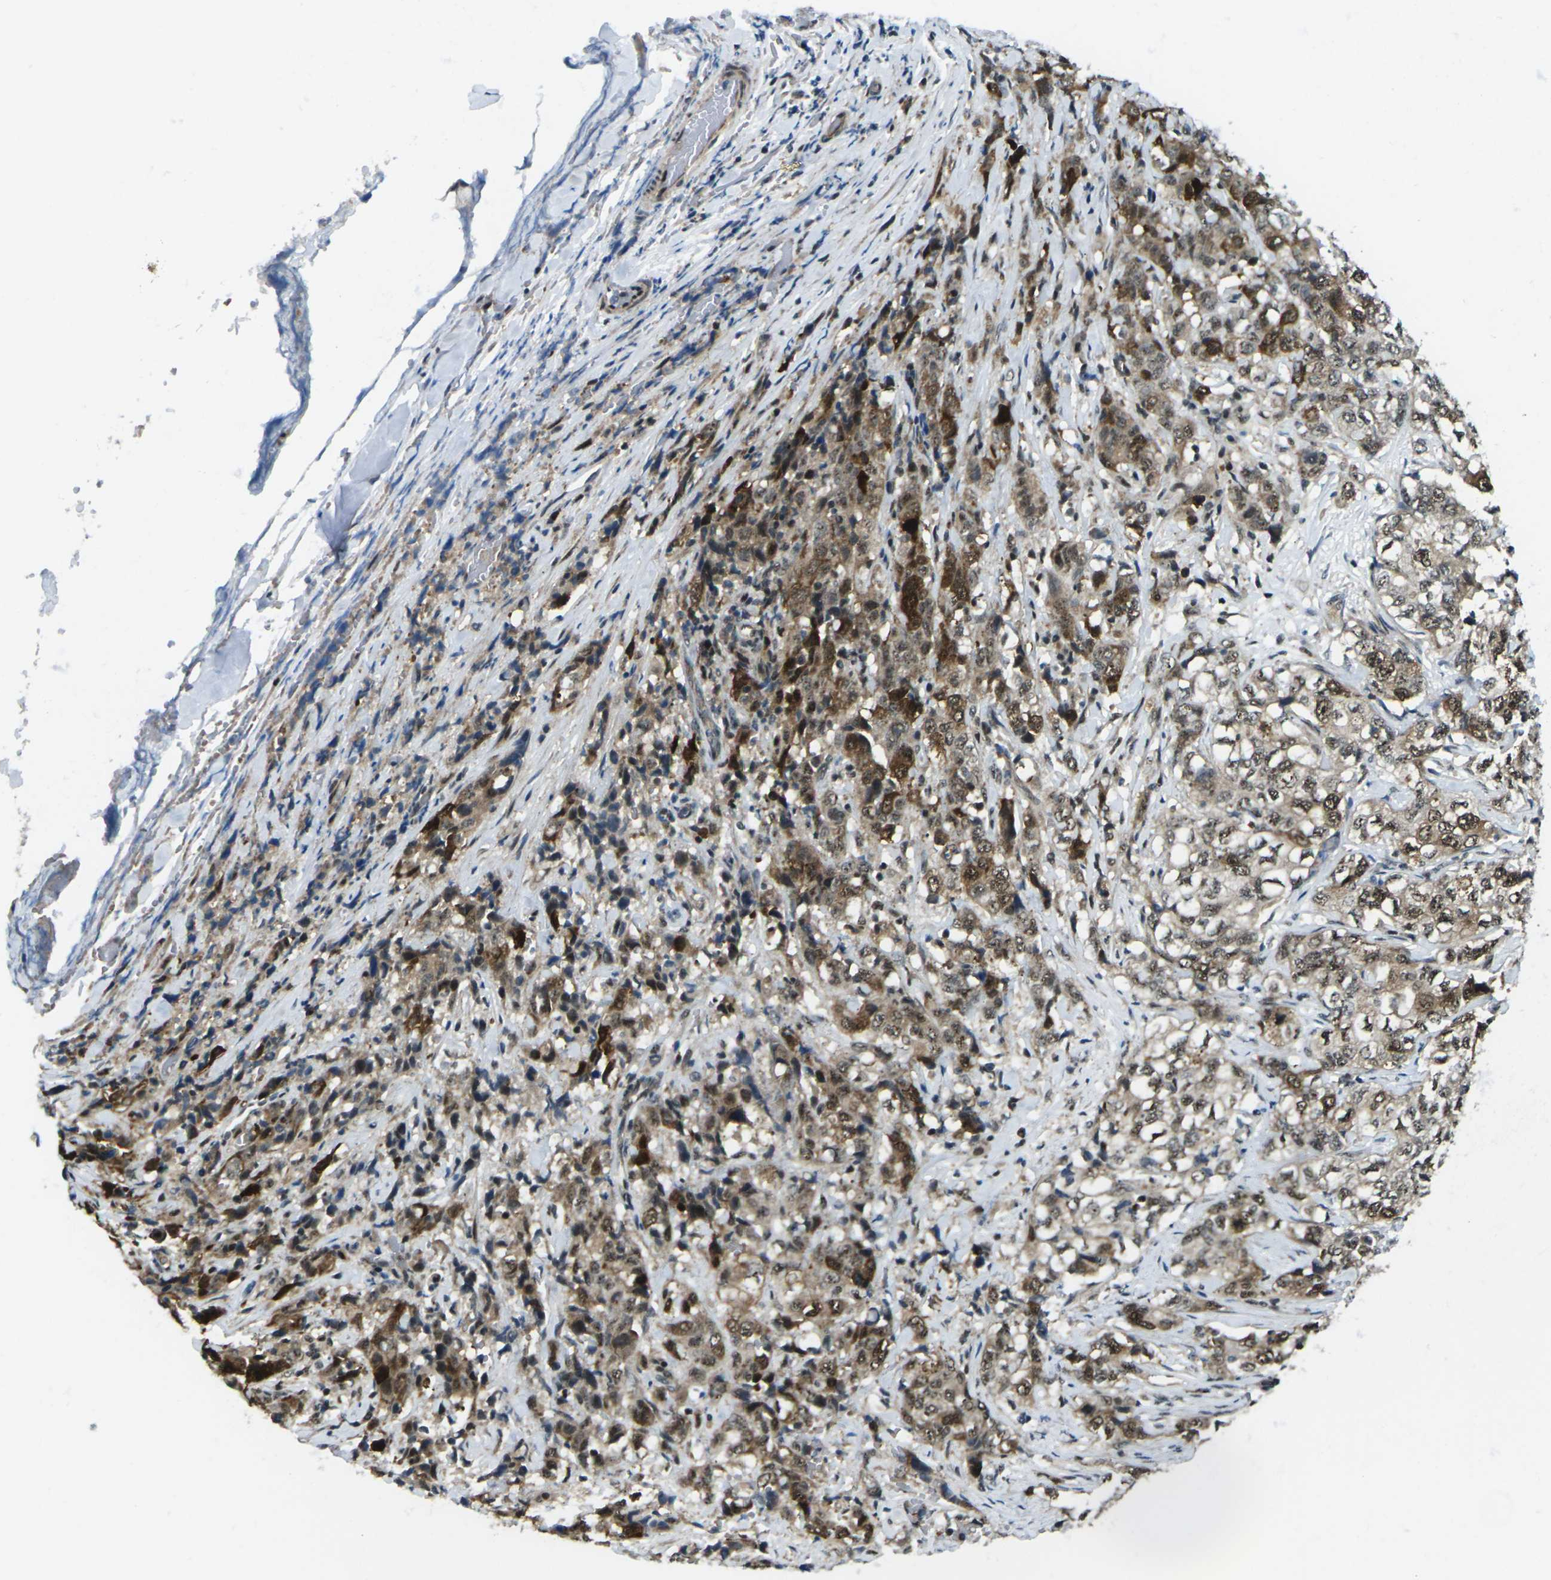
{"staining": {"intensity": "moderate", "quantity": ">75%", "location": "cytoplasmic/membranous,nuclear"}, "tissue": "stomach cancer", "cell_type": "Tumor cells", "image_type": "cancer", "snomed": [{"axis": "morphology", "description": "Adenocarcinoma, NOS"}, {"axis": "topography", "description": "Stomach"}], "caption": "Tumor cells show medium levels of moderate cytoplasmic/membranous and nuclear staining in about >75% of cells in human stomach cancer (adenocarcinoma).", "gene": "UBE2S", "patient": {"sex": "male", "age": 48}}